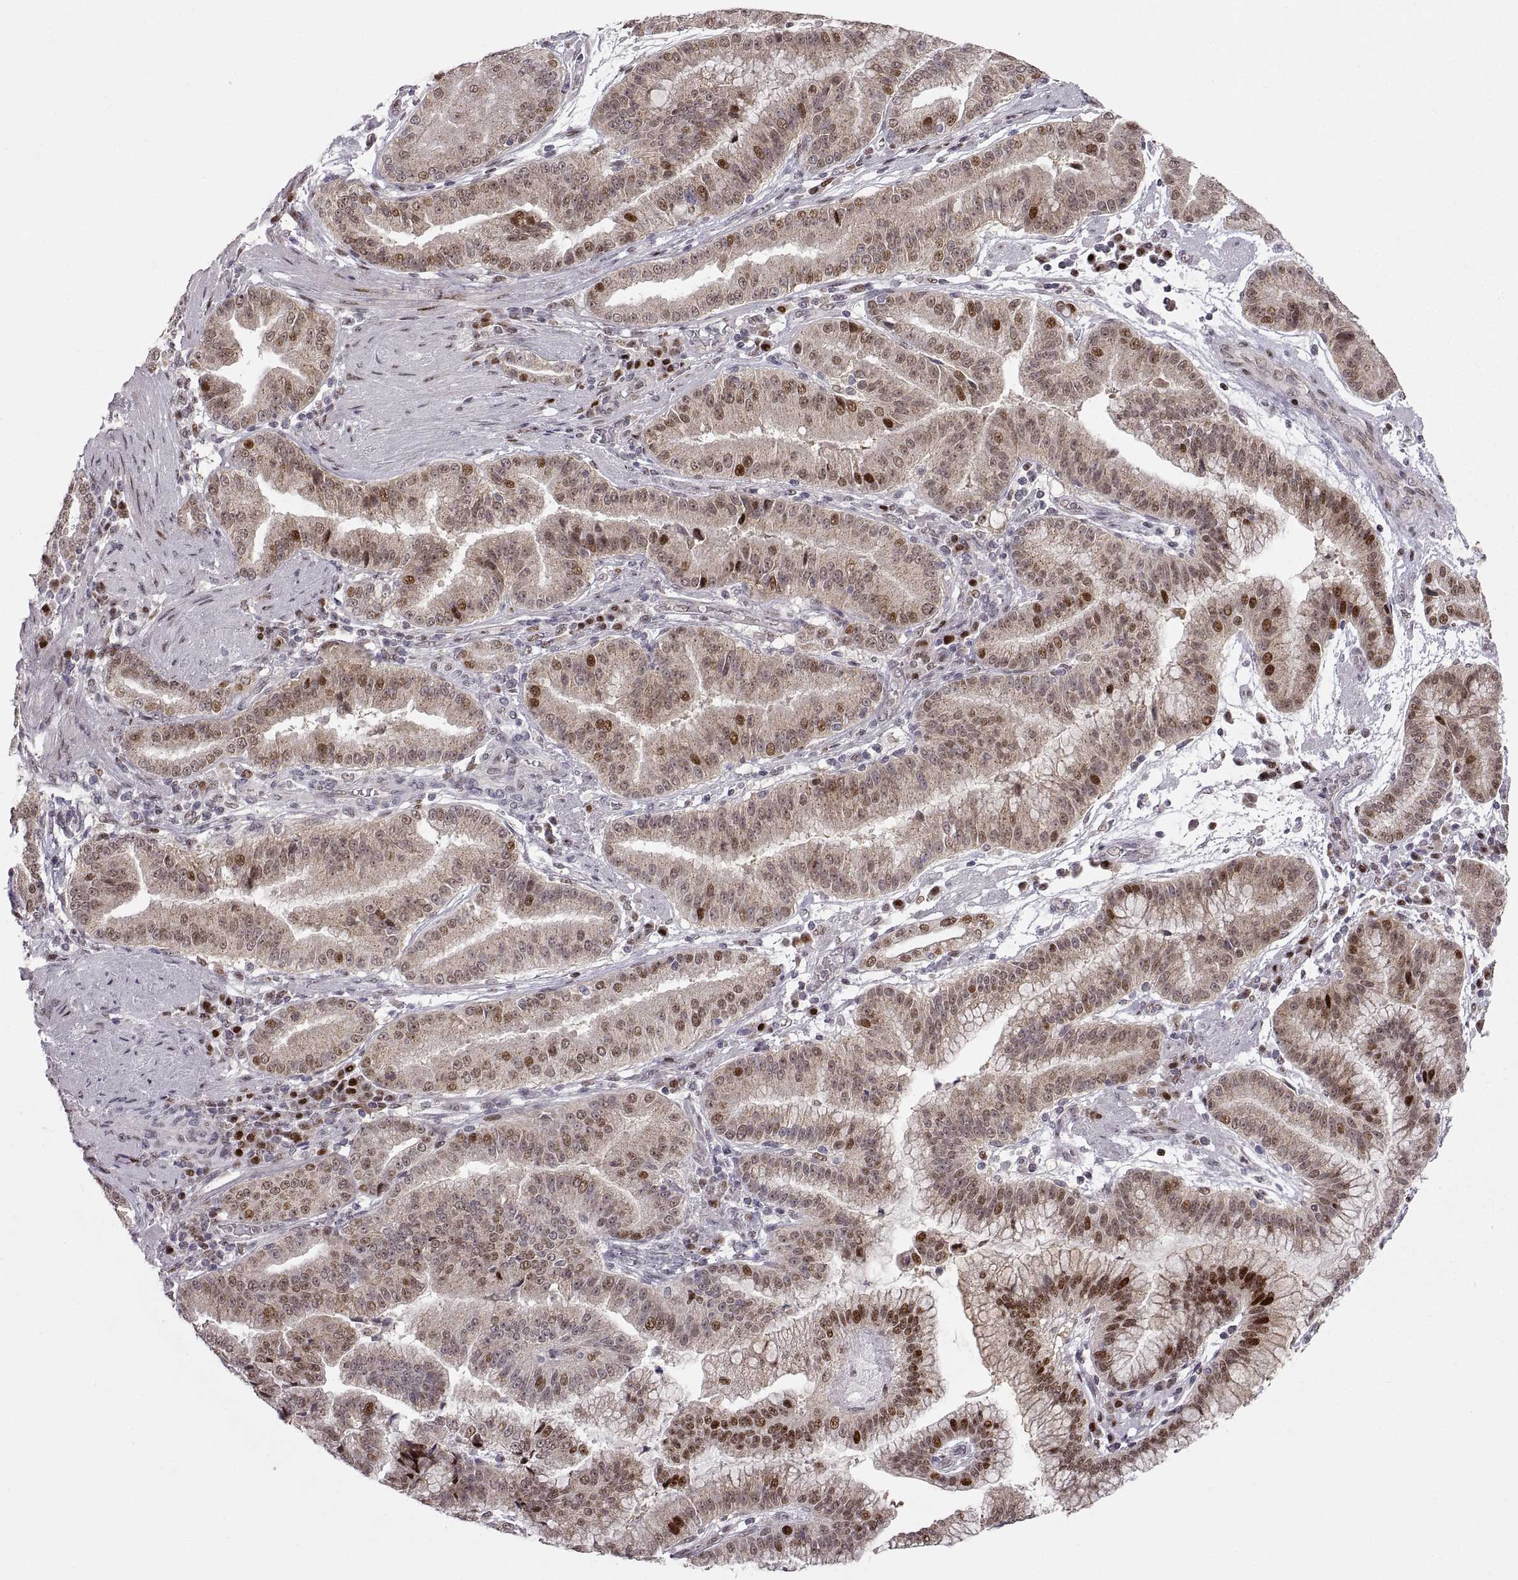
{"staining": {"intensity": "strong", "quantity": "25%-75%", "location": "nuclear"}, "tissue": "stomach cancer", "cell_type": "Tumor cells", "image_type": "cancer", "snomed": [{"axis": "morphology", "description": "Adenocarcinoma, NOS"}, {"axis": "topography", "description": "Stomach"}], "caption": "Immunohistochemistry image of human stomach cancer stained for a protein (brown), which demonstrates high levels of strong nuclear positivity in approximately 25%-75% of tumor cells.", "gene": "SNAI1", "patient": {"sex": "male", "age": 83}}